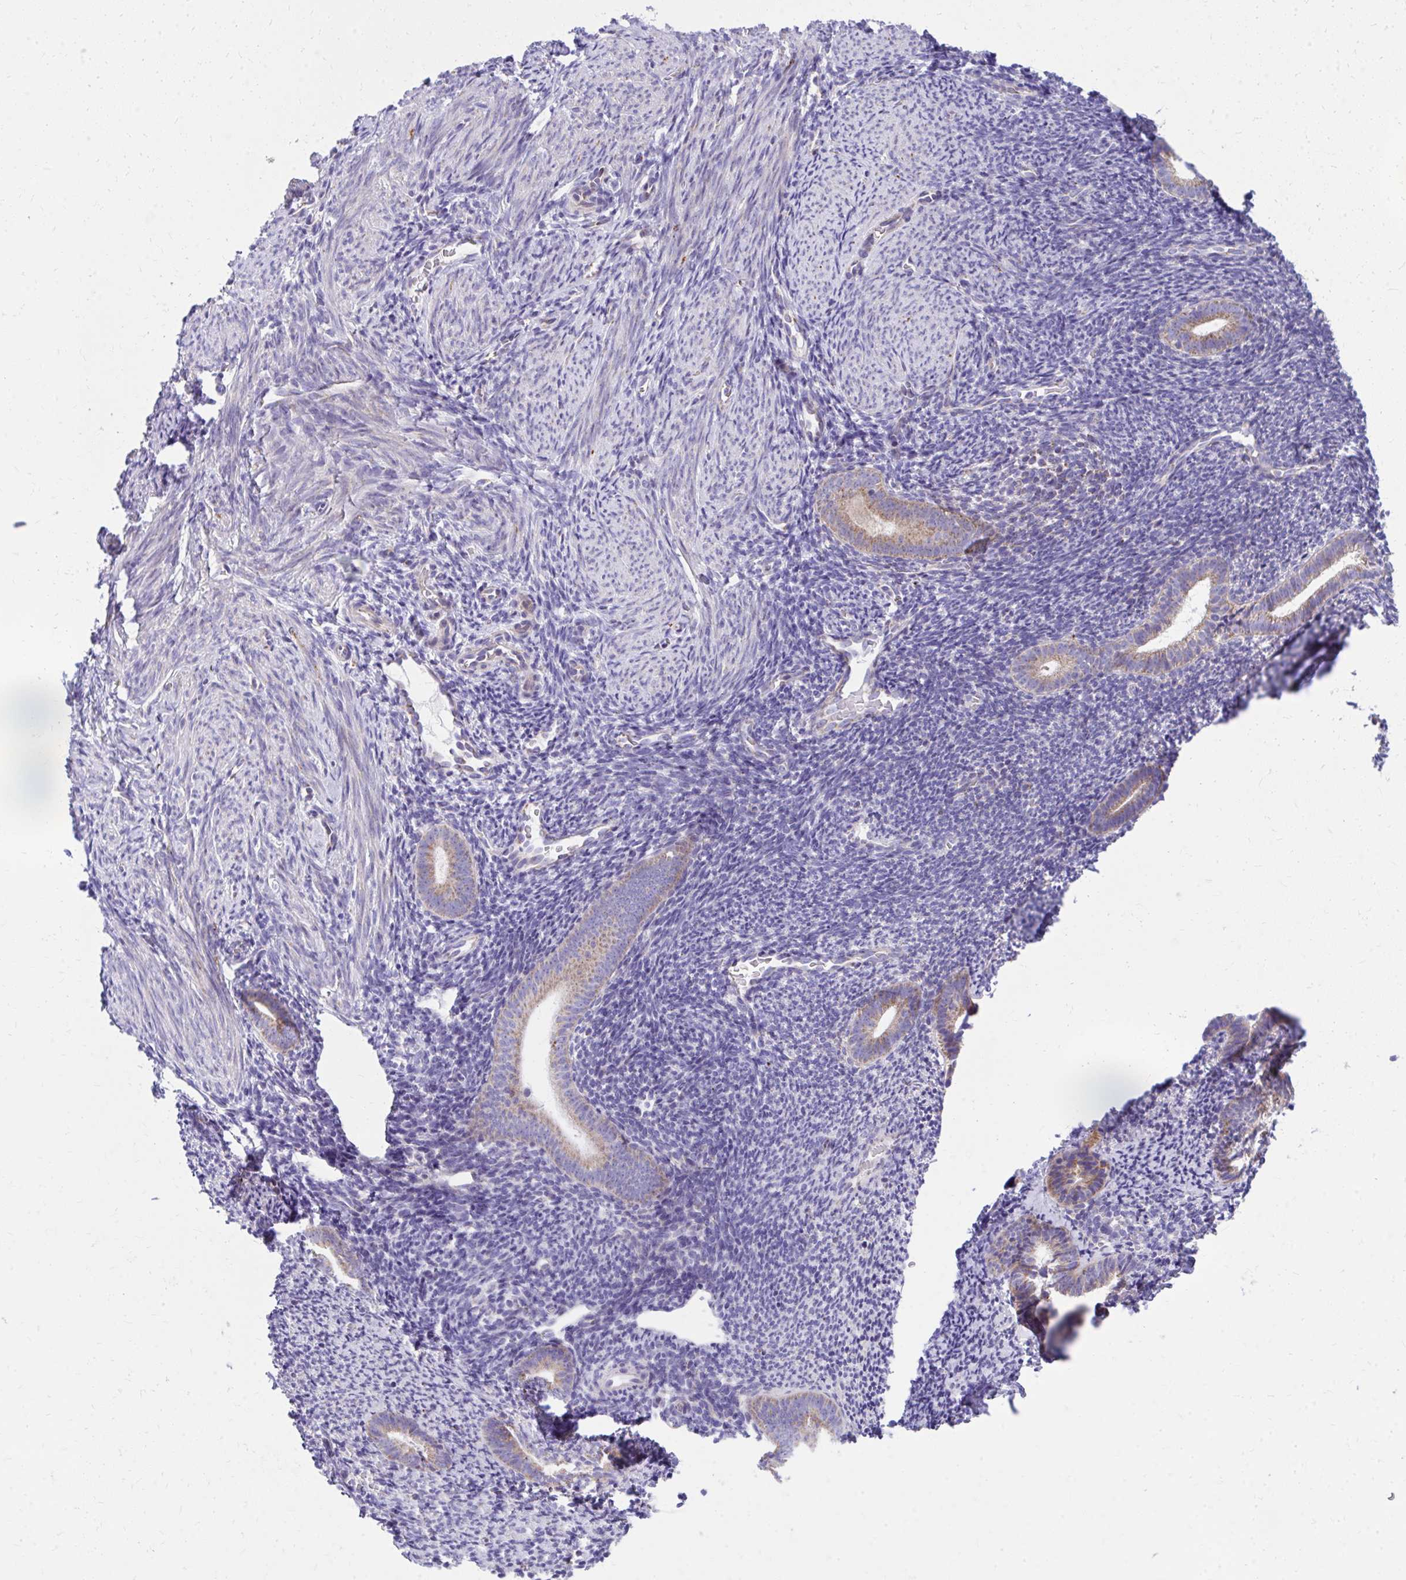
{"staining": {"intensity": "negative", "quantity": "none", "location": "none"}, "tissue": "endometrium", "cell_type": "Cells in endometrial stroma", "image_type": "normal", "snomed": [{"axis": "morphology", "description": "Normal tissue, NOS"}, {"axis": "topography", "description": "Endometrium"}], "caption": "Histopathology image shows no protein expression in cells in endometrial stroma of unremarkable endometrium. Nuclei are stained in blue.", "gene": "IL37", "patient": {"sex": "female", "age": 39}}